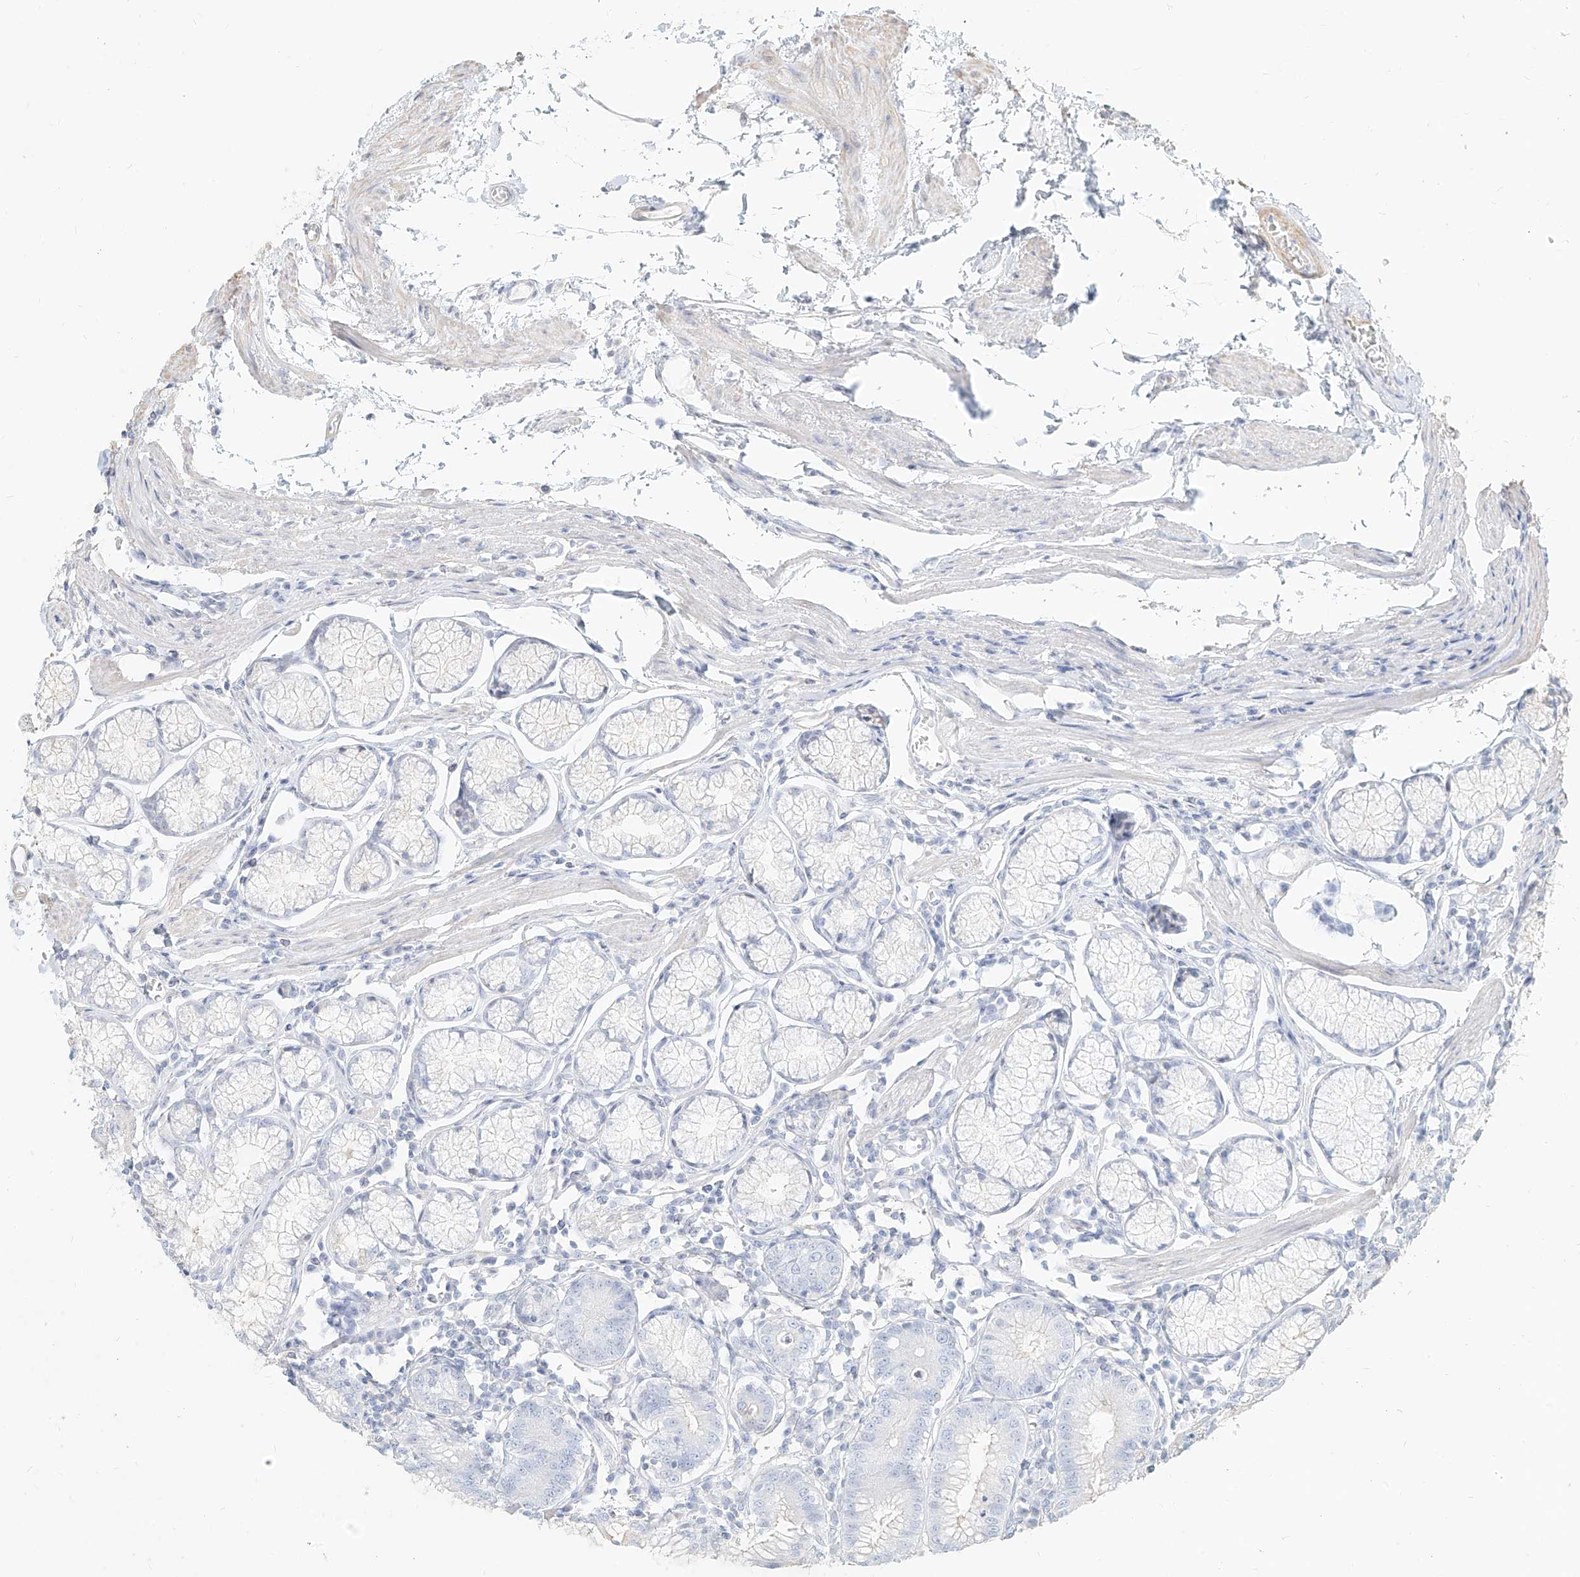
{"staining": {"intensity": "negative", "quantity": "none", "location": "none"}, "tissue": "stomach", "cell_type": "Glandular cells", "image_type": "normal", "snomed": [{"axis": "morphology", "description": "Normal tissue, NOS"}, {"axis": "topography", "description": "Stomach"}], "caption": "High magnification brightfield microscopy of benign stomach stained with DAB (3,3'-diaminobenzidine) (brown) and counterstained with hematoxylin (blue): glandular cells show no significant positivity. (Stains: DAB immunohistochemistry with hematoxylin counter stain, Microscopy: brightfield microscopy at high magnification).", "gene": "MTX2", "patient": {"sex": "male", "age": 55}}